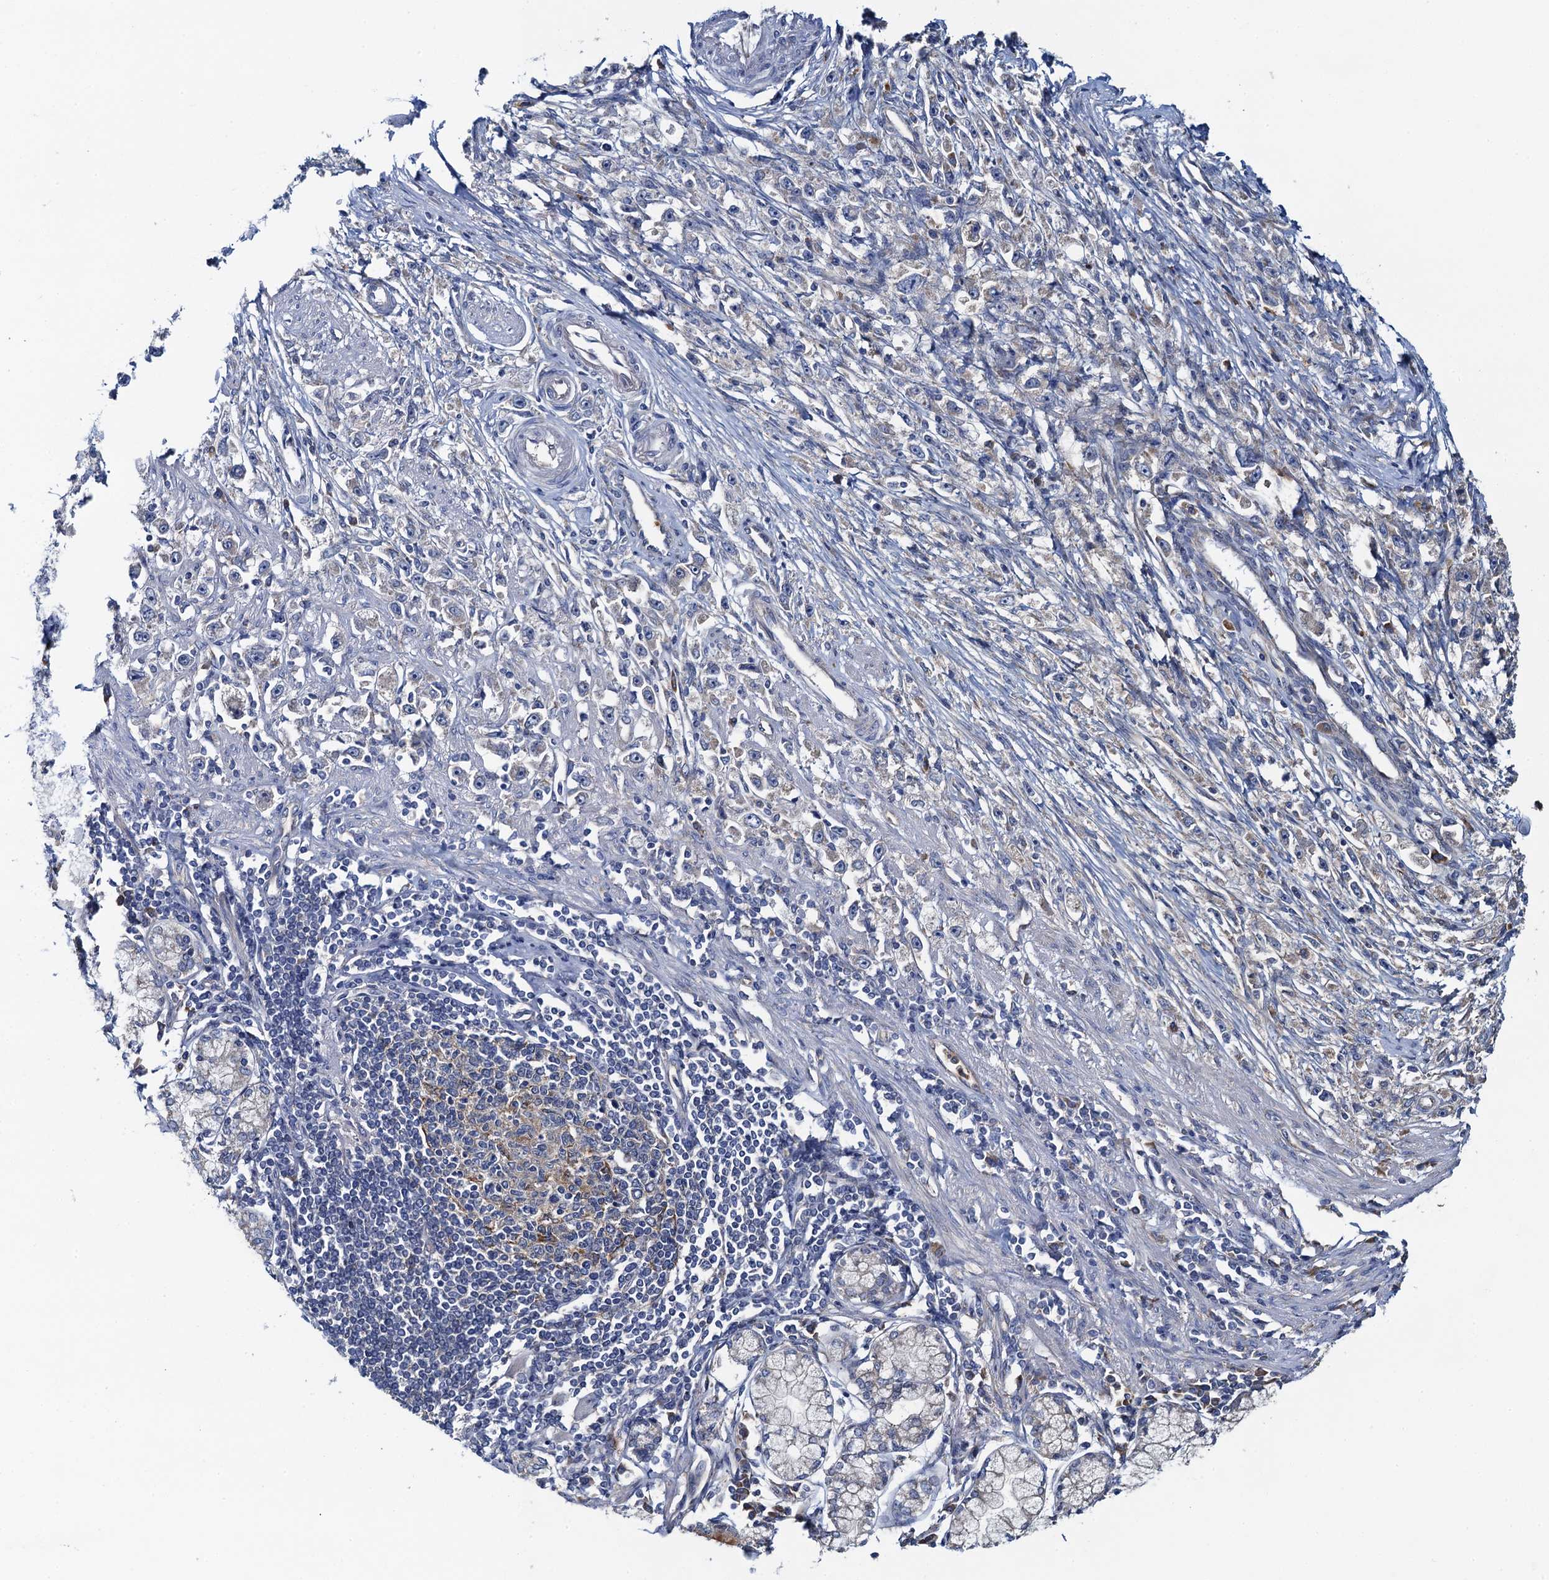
{"staining": {"intensity": "negative", "quantity": "none", "location": "none"}, "tissue": "stomach cancer", "cell_type": "Tumor cells", "image_type": "cancer", "snomed": [{"axis": "morphology", "description": "Adenocarcinoma, NOS"}, {"axis": "topography", "description": "Stomach"}], "caption": "There is no significant staining in tumor cells of stomach cancer.", "gene": "ADCY9", "patient": {"sex": "female", "age": 59}}